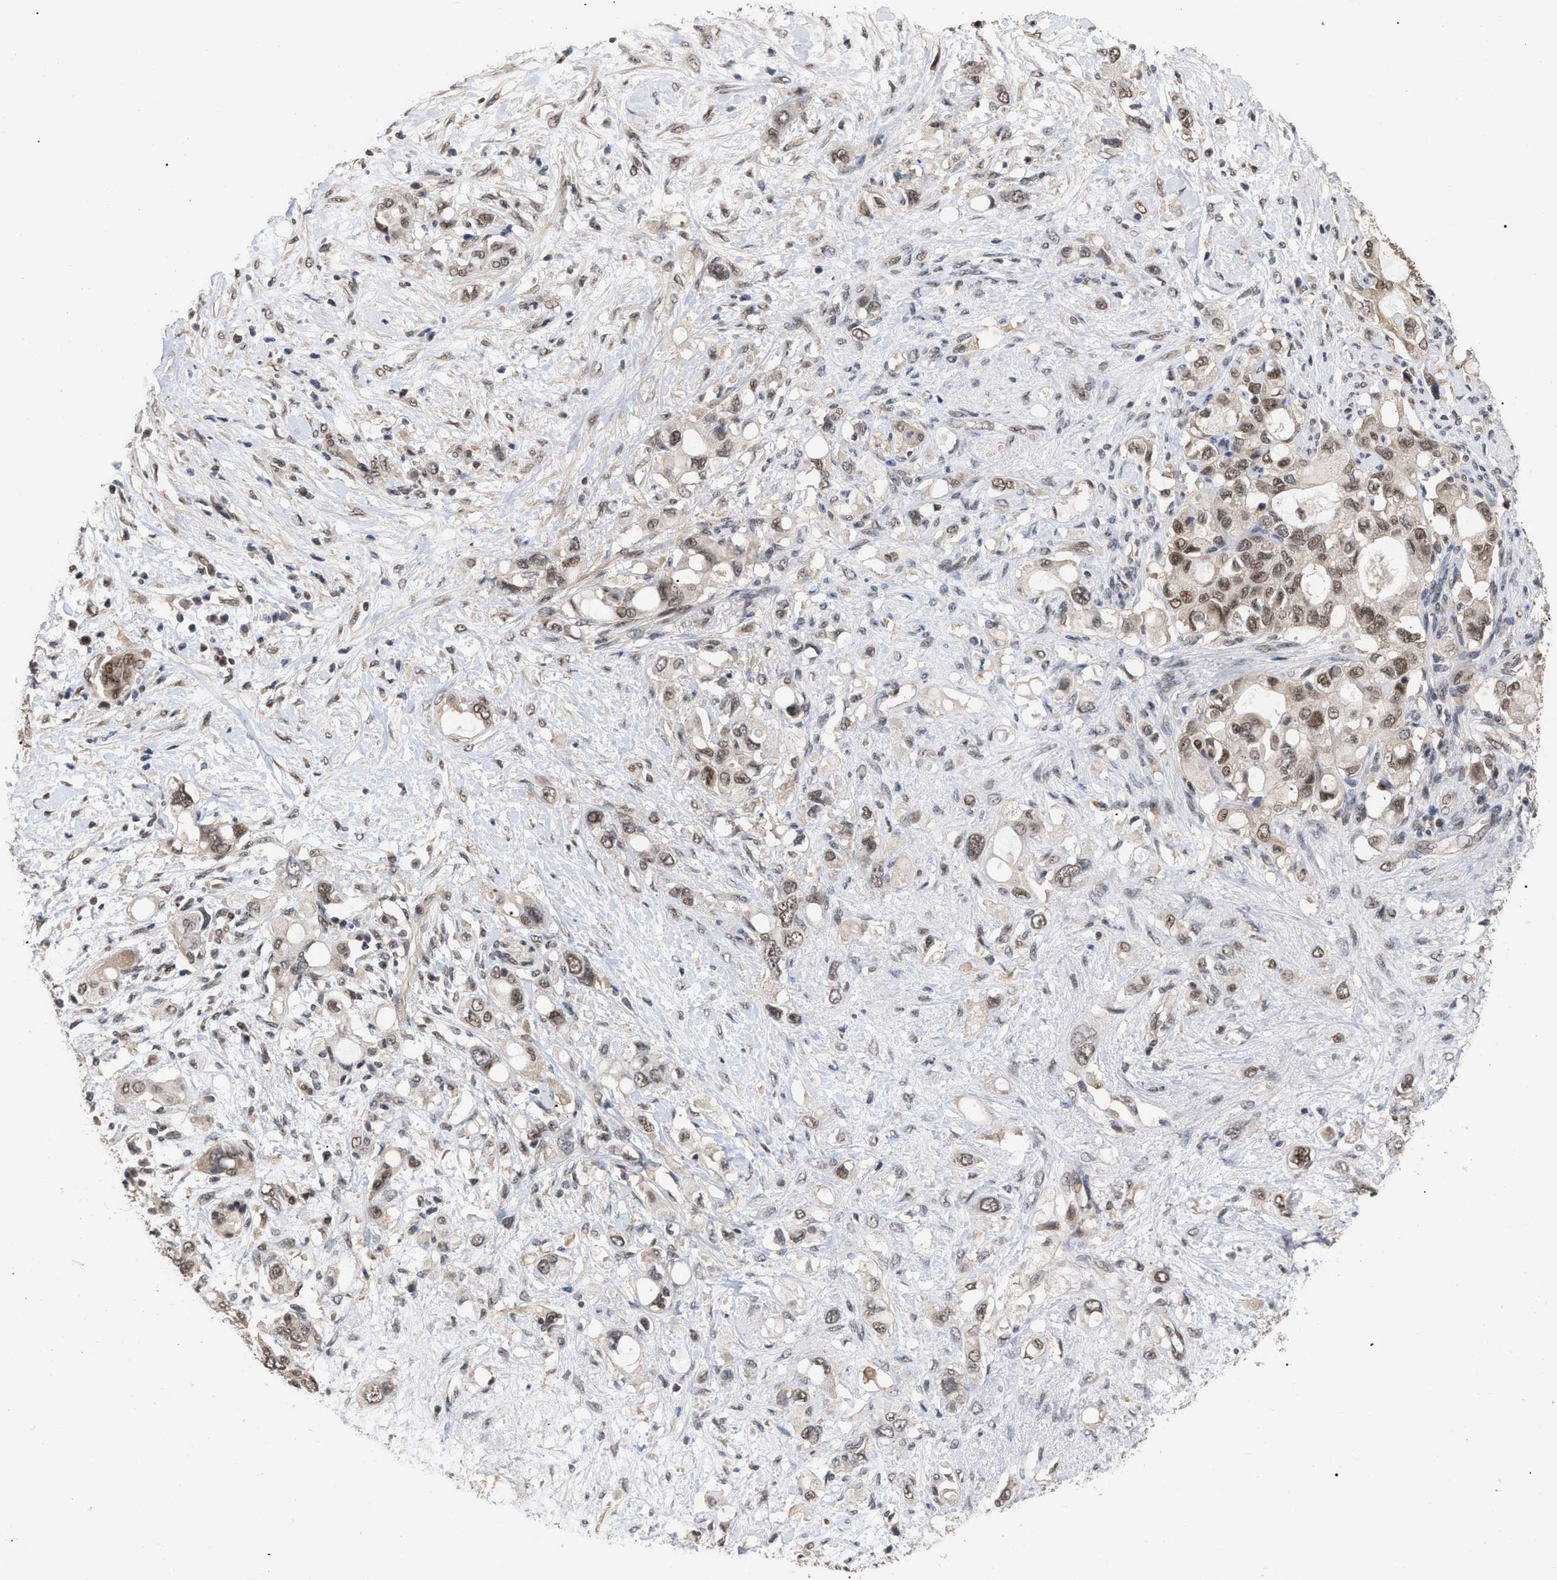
{"staining": {"intensity": "moderate", "quantity": ">75%", "location": "nuclear"}, "tissue": "pancreatic cancer", "cell_type": "Tumor cells", "image_type": "cancer", "snomed": [{"axis": "morphology", "description": "Adenocarcinoma, NOS"}, {"axis": "topography", "description": "Pancreas"}], "caption": "Immunohistochemical staining of human adenocarcinoma (pancreatic) reveals medium levels of moderate nuclear protein staining in approximately >75% of tumor cells.", "gene": "JAZF1", "patient": {"sex": "female", "age": 56}}